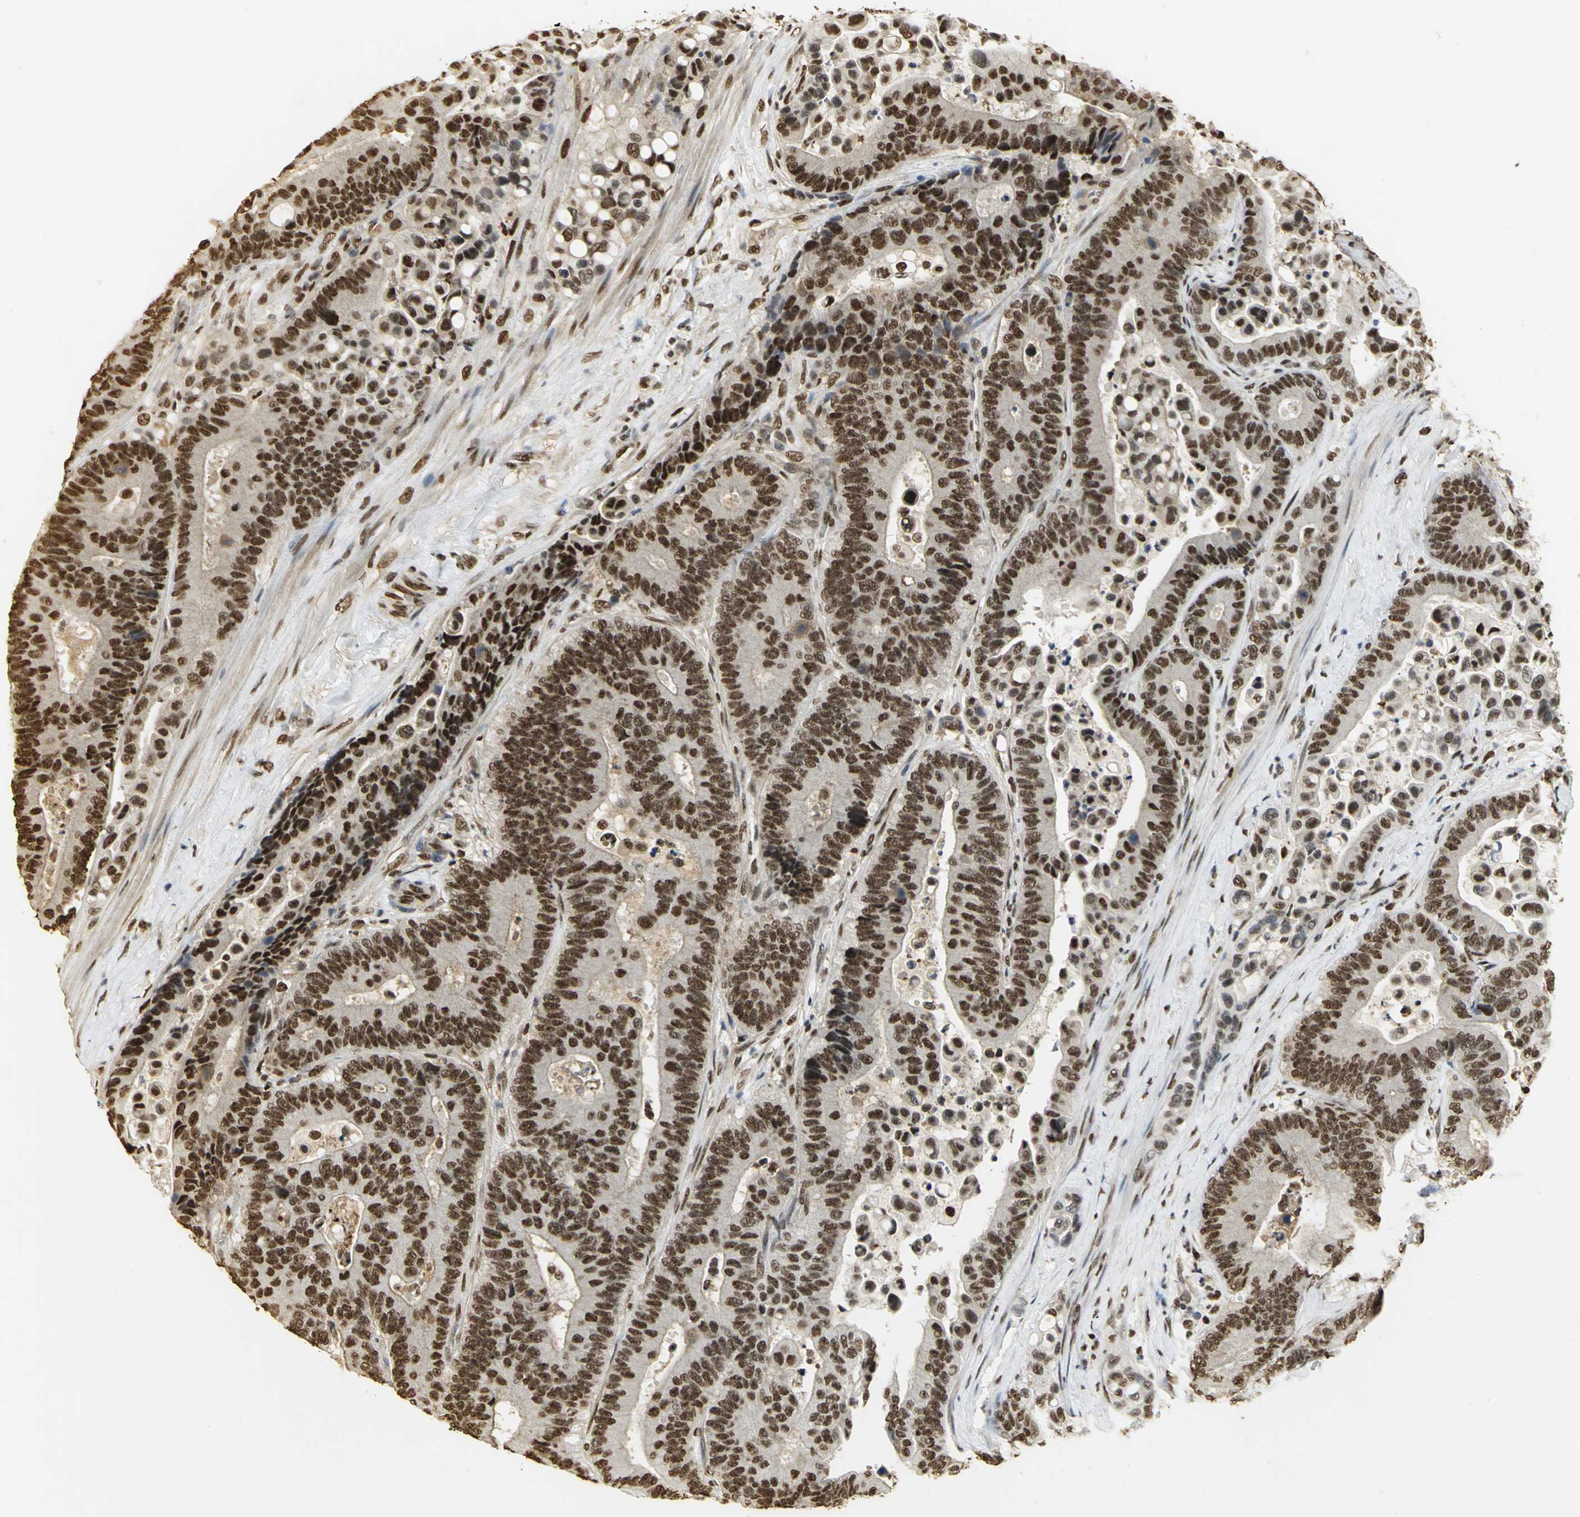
{"staining": {"intensity": "strong", "quantity": ">75%", "location": "nuclear"}, "tissue": "colorectal cancer", "cell_type": "Tumor cells", "image_type": "cancer", "snomed": [{"axis": "morphology", "description": "Normal tissue, NOS"}, {"axis": "morphology", "description": "Adenocarcinoma, NOS"}, {"axis": "topography", "description": "Colon"}], "caption": "Brown immunohistochemical staining in colorectal cancer (adenocarcinoma) shows strong nuclear positivity in approximately >75% of tumor cells.", "gene": "SET", "patient": {"sex": "male", "age": 82}}